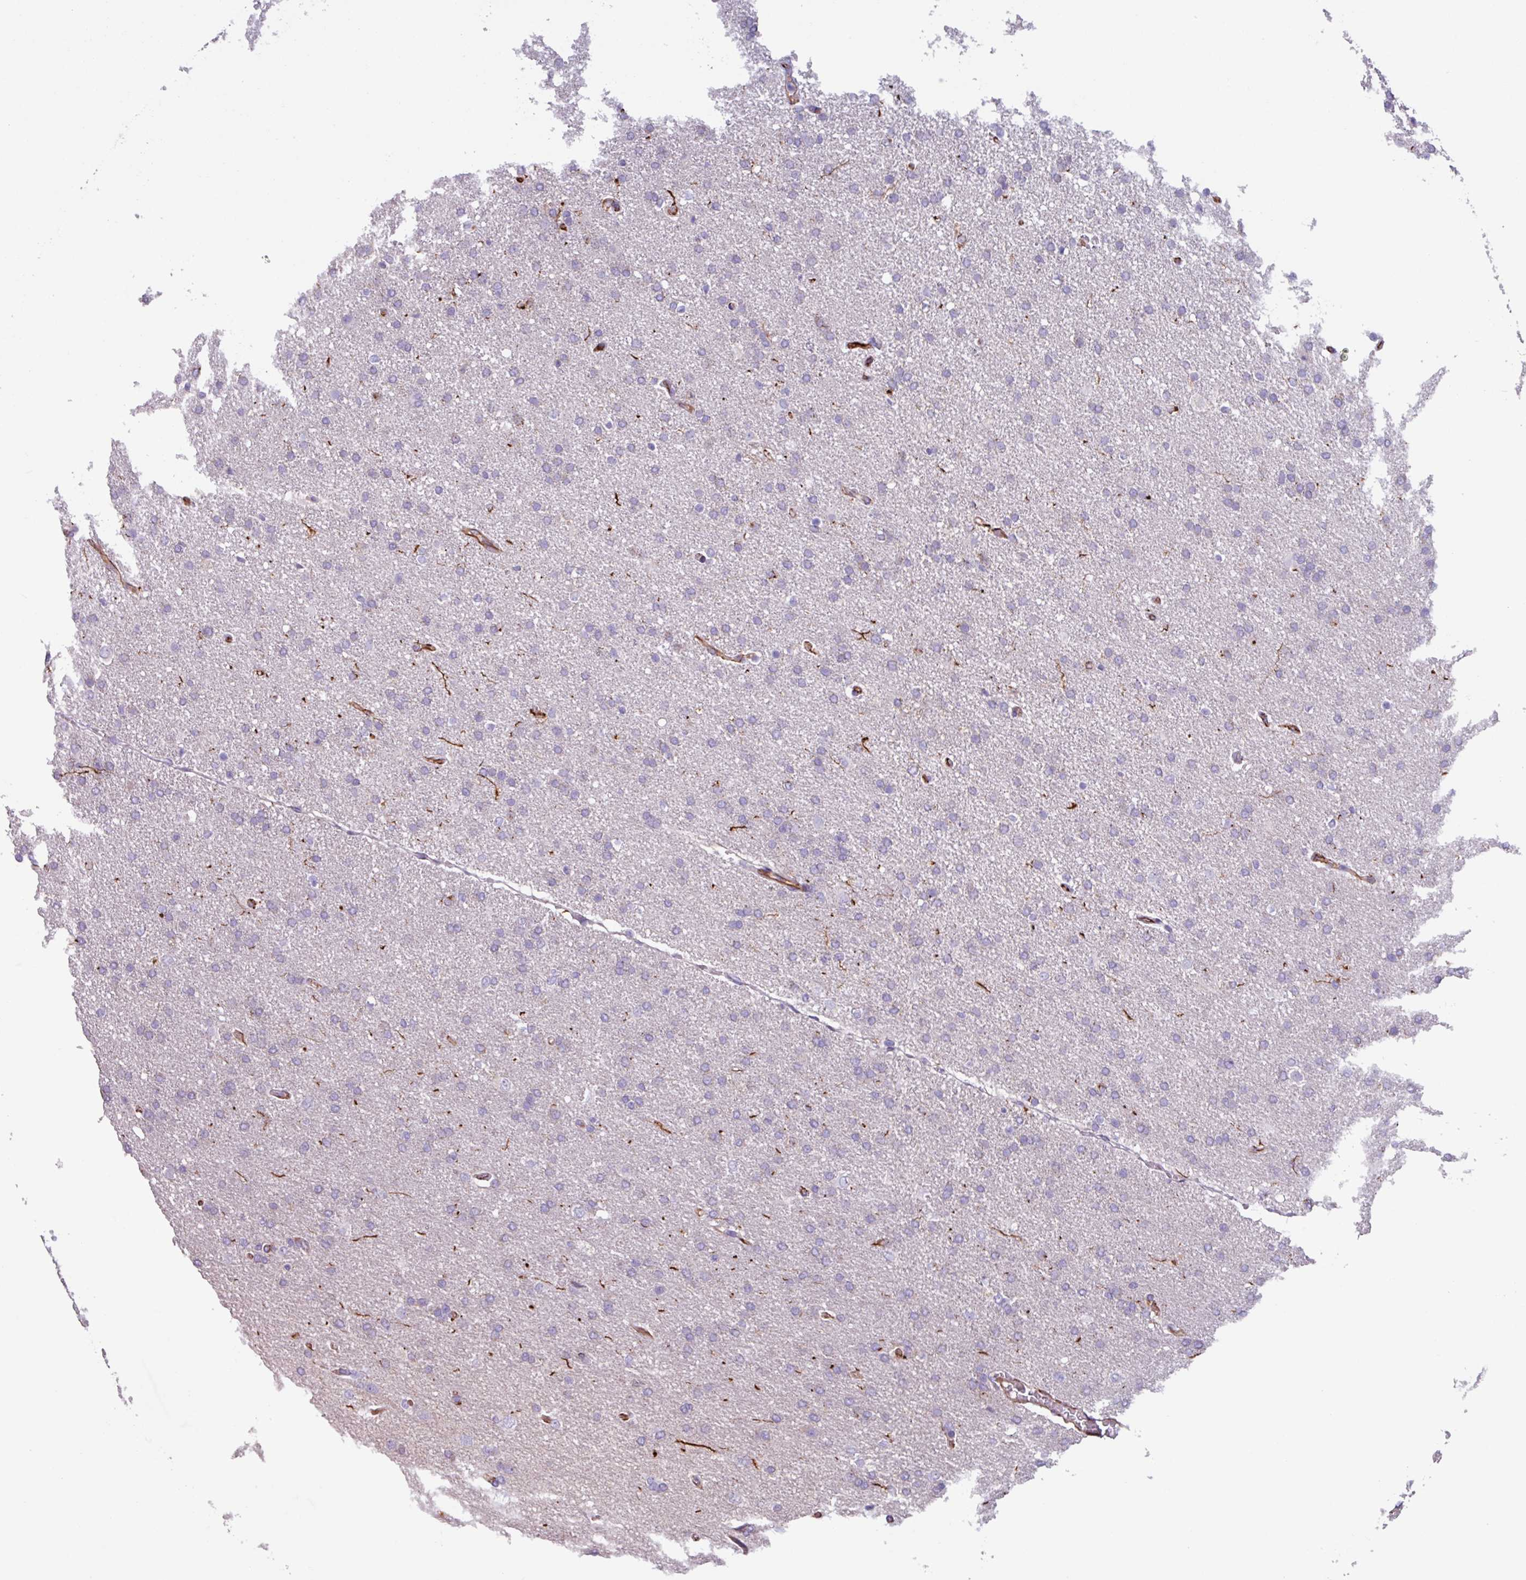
{"staining": {"intensity": "negative", "quantity": "none", "location": "none"}, "tissue": "glioma", "cell_type": "Tumor cells", "image_type": "cancer", "snomed": [{"axis": "morphology", "description": "Glioma, malignant, High grade"}, {"axis": "topography", "description": "Brain"}], "caption": "High power microscopy histopathology image of an immunohistochemistry (IHC) image of malignant glioma (high-grade), revealing no significant expression in tumor cells.", "gene": "BTD", "patient": {"sex": "male", "age": 72}}